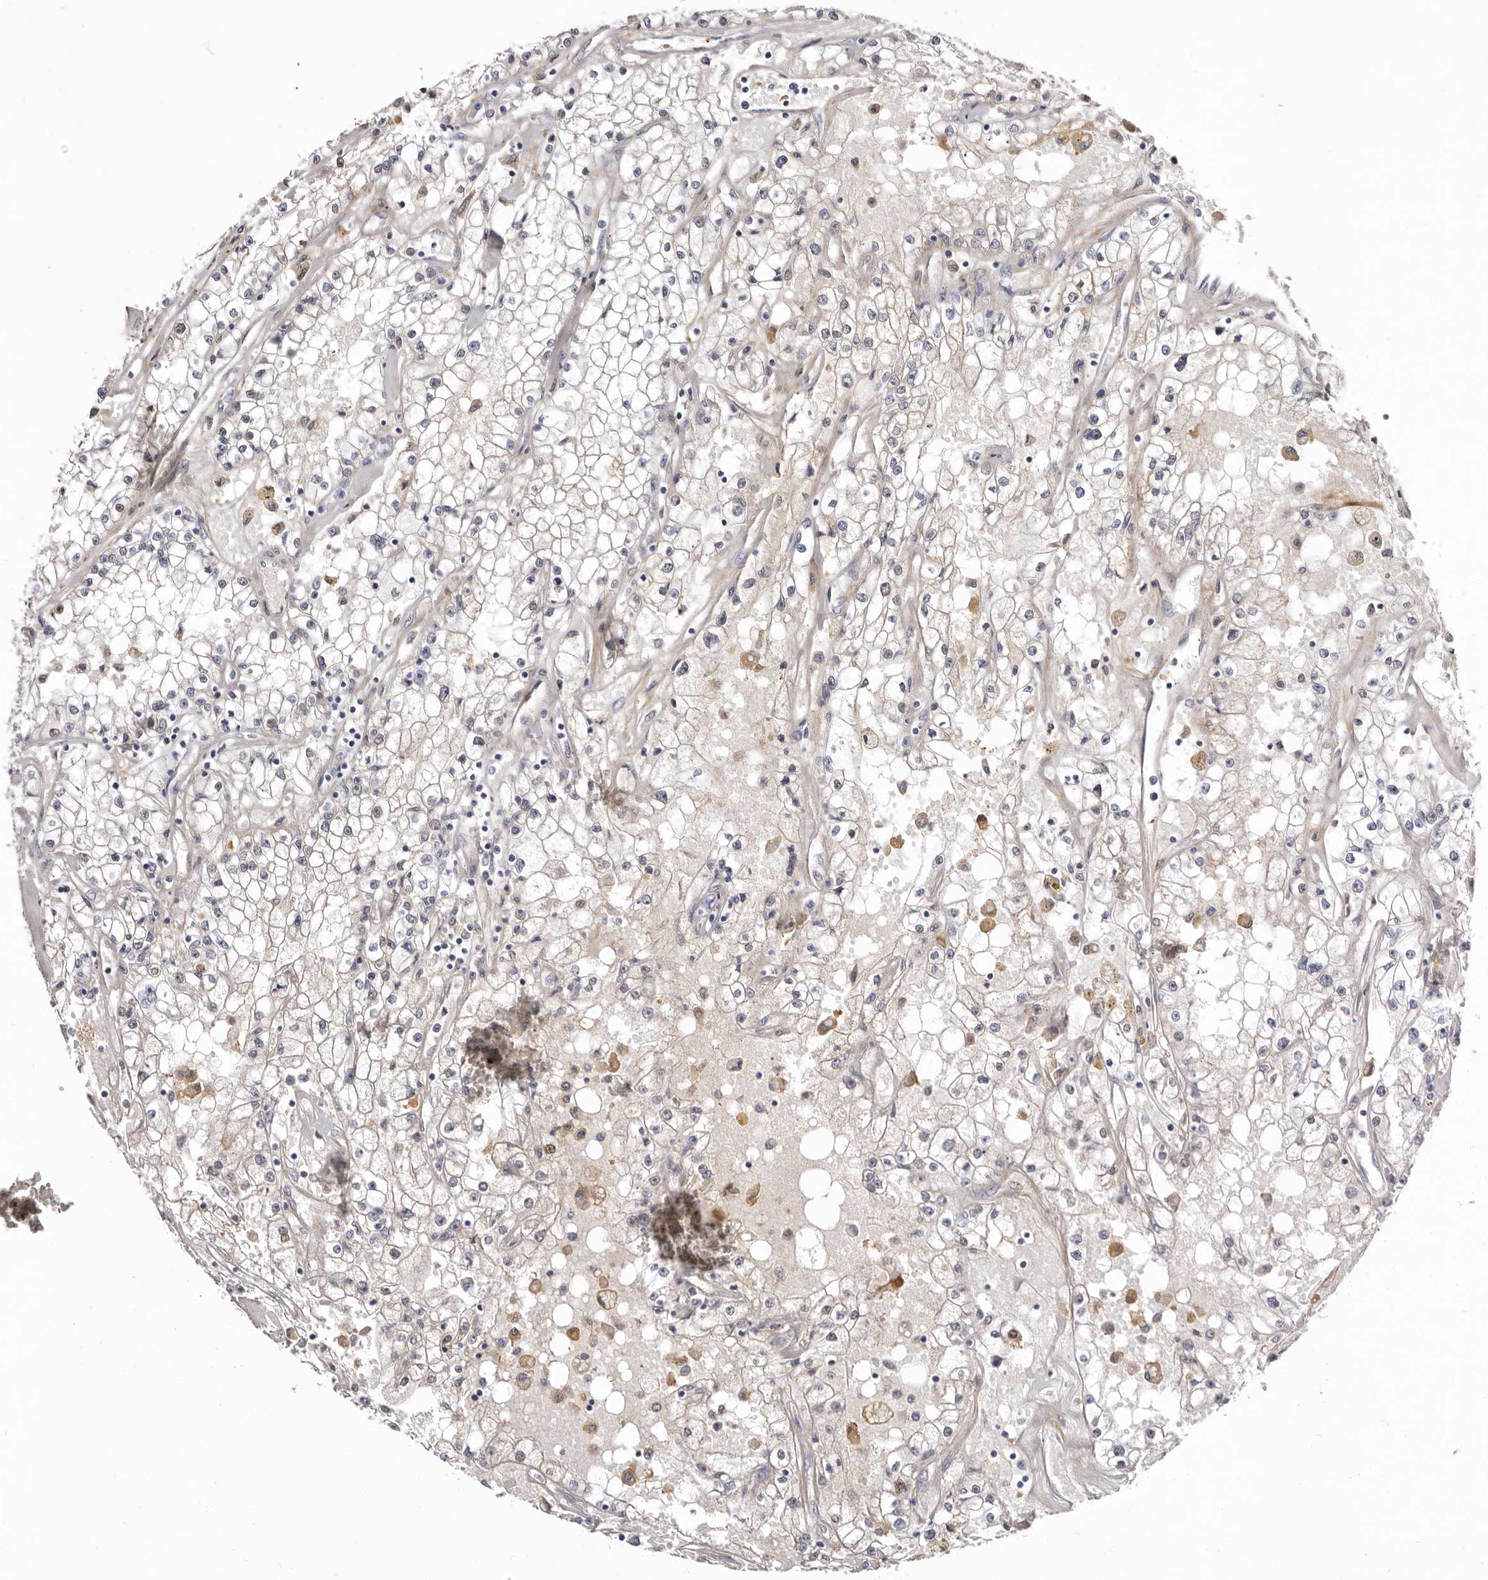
{"staining": {"intensity": "negative", "quantity": "none", "location": "none"}, "tissue": "renal cancer", "cell_type": "Tumor cells", "image_type": "cancer", "snomed": [{"axis": "morphology", "description": "Adenocarcinoma, NOS"}, {"axis": "topography", "description": "Kidney"}], "caption": "Renal cancer was stained to show a protein in brown. There is no significant positivity in tumor cells. Brightfield microscopy of immunohistochemistry (IHC) stained with DAB (3,3'-diaminobenzidine) (brown) and hematoxylin (blue), captured at high magnification.", "gene": "LMLN", "patient": {"sex": "male", "age": 56}}